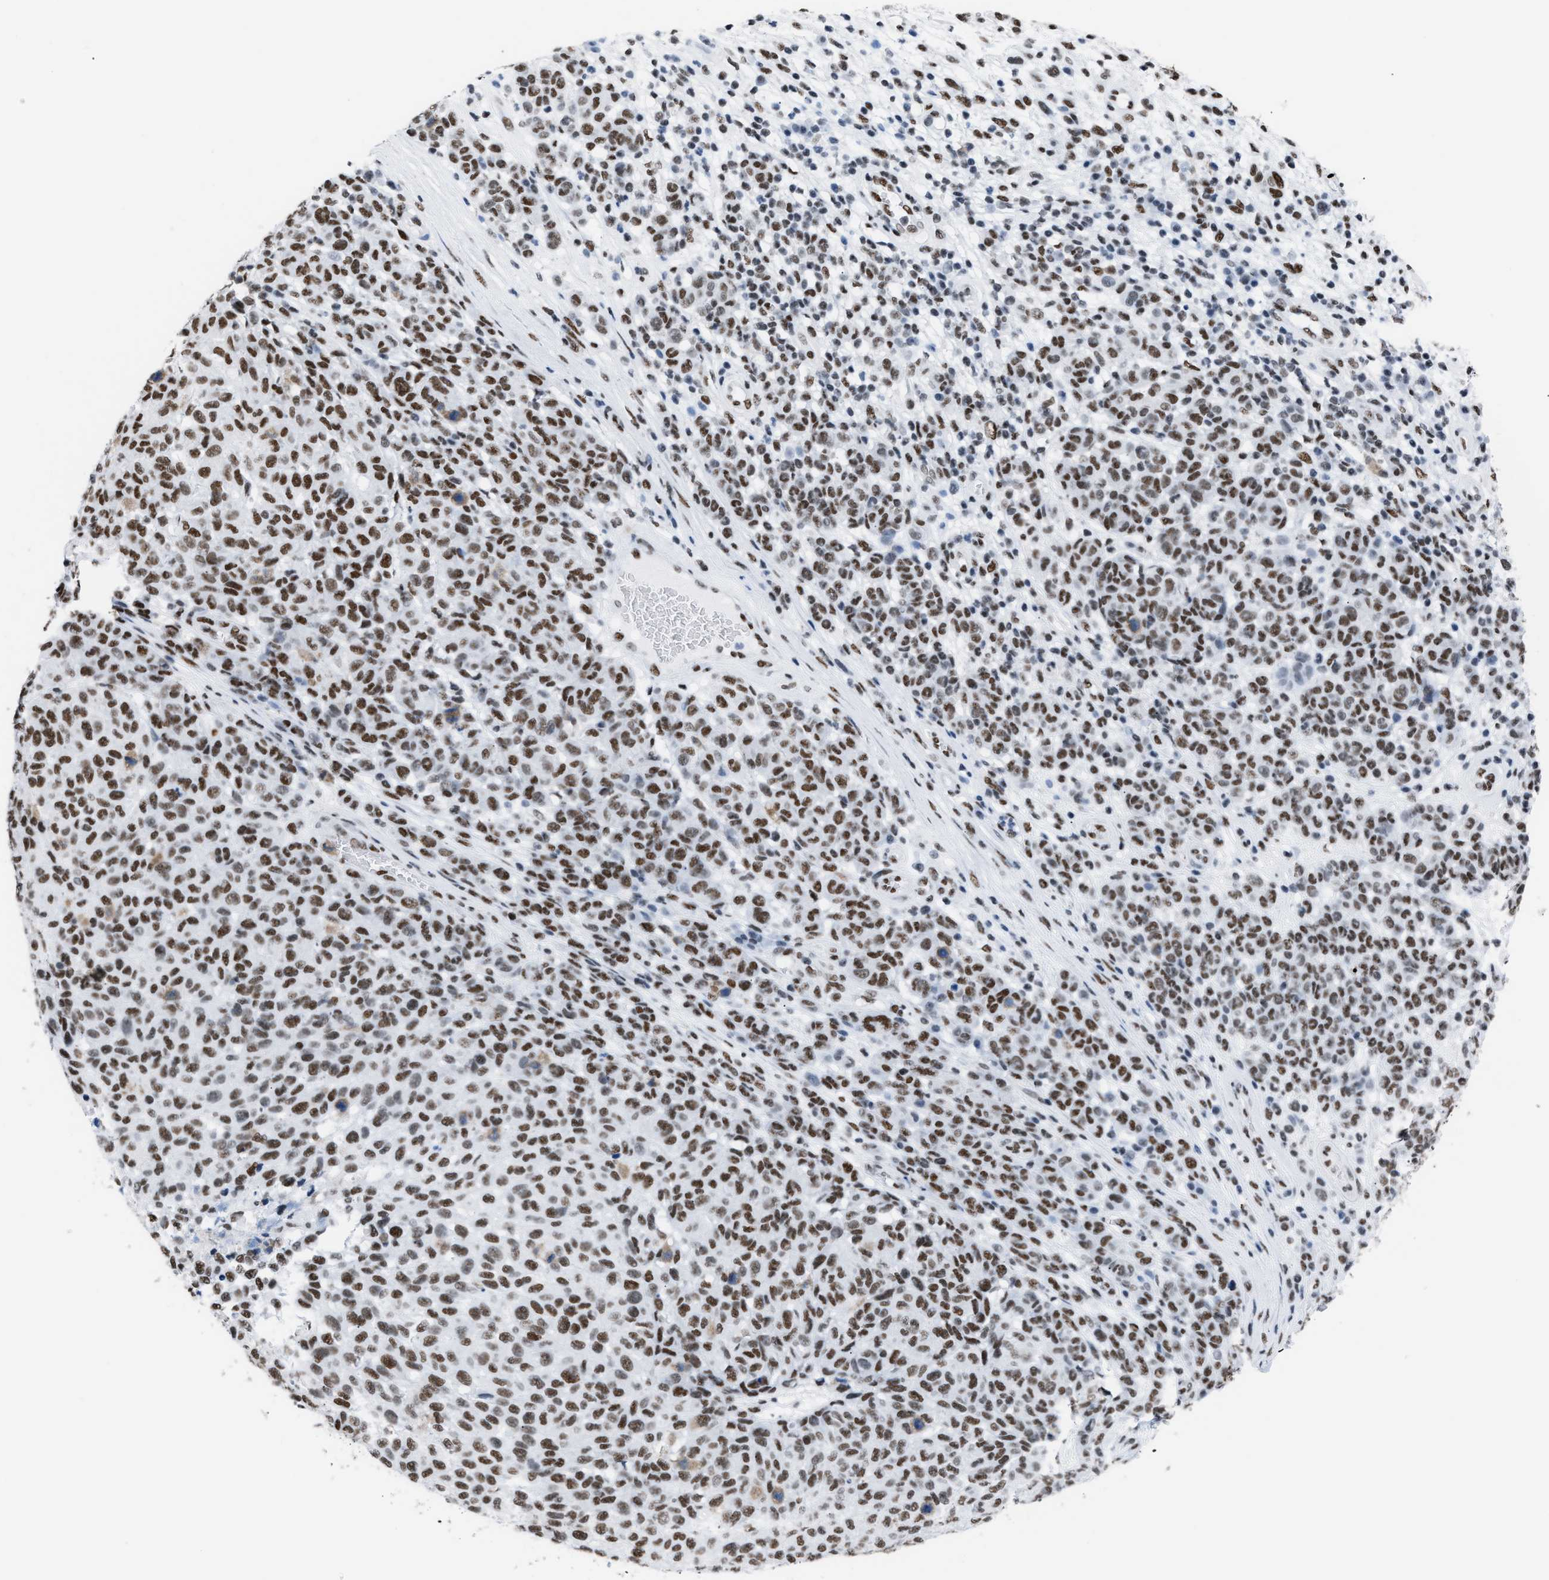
{"staining": {"intensity": "moderate", "quantity": ">75%", "location": "nuclear"}, "tissue": "melanoma", "cell_type": "Tumor cells", "image_type": "cancer", "snomed": [{"axis": "morphology", "description": "Malignant melanoma, NOS"}, {"axis": "topography", "description": "Skin"}], "caption": "Immunohistochemistry of melanoma exhibits medium levels of moderate nuclear positivity in about >75% of tumor cells.", "gene": "CCAR2", "patient": {"sex": "male", "age": 59}}